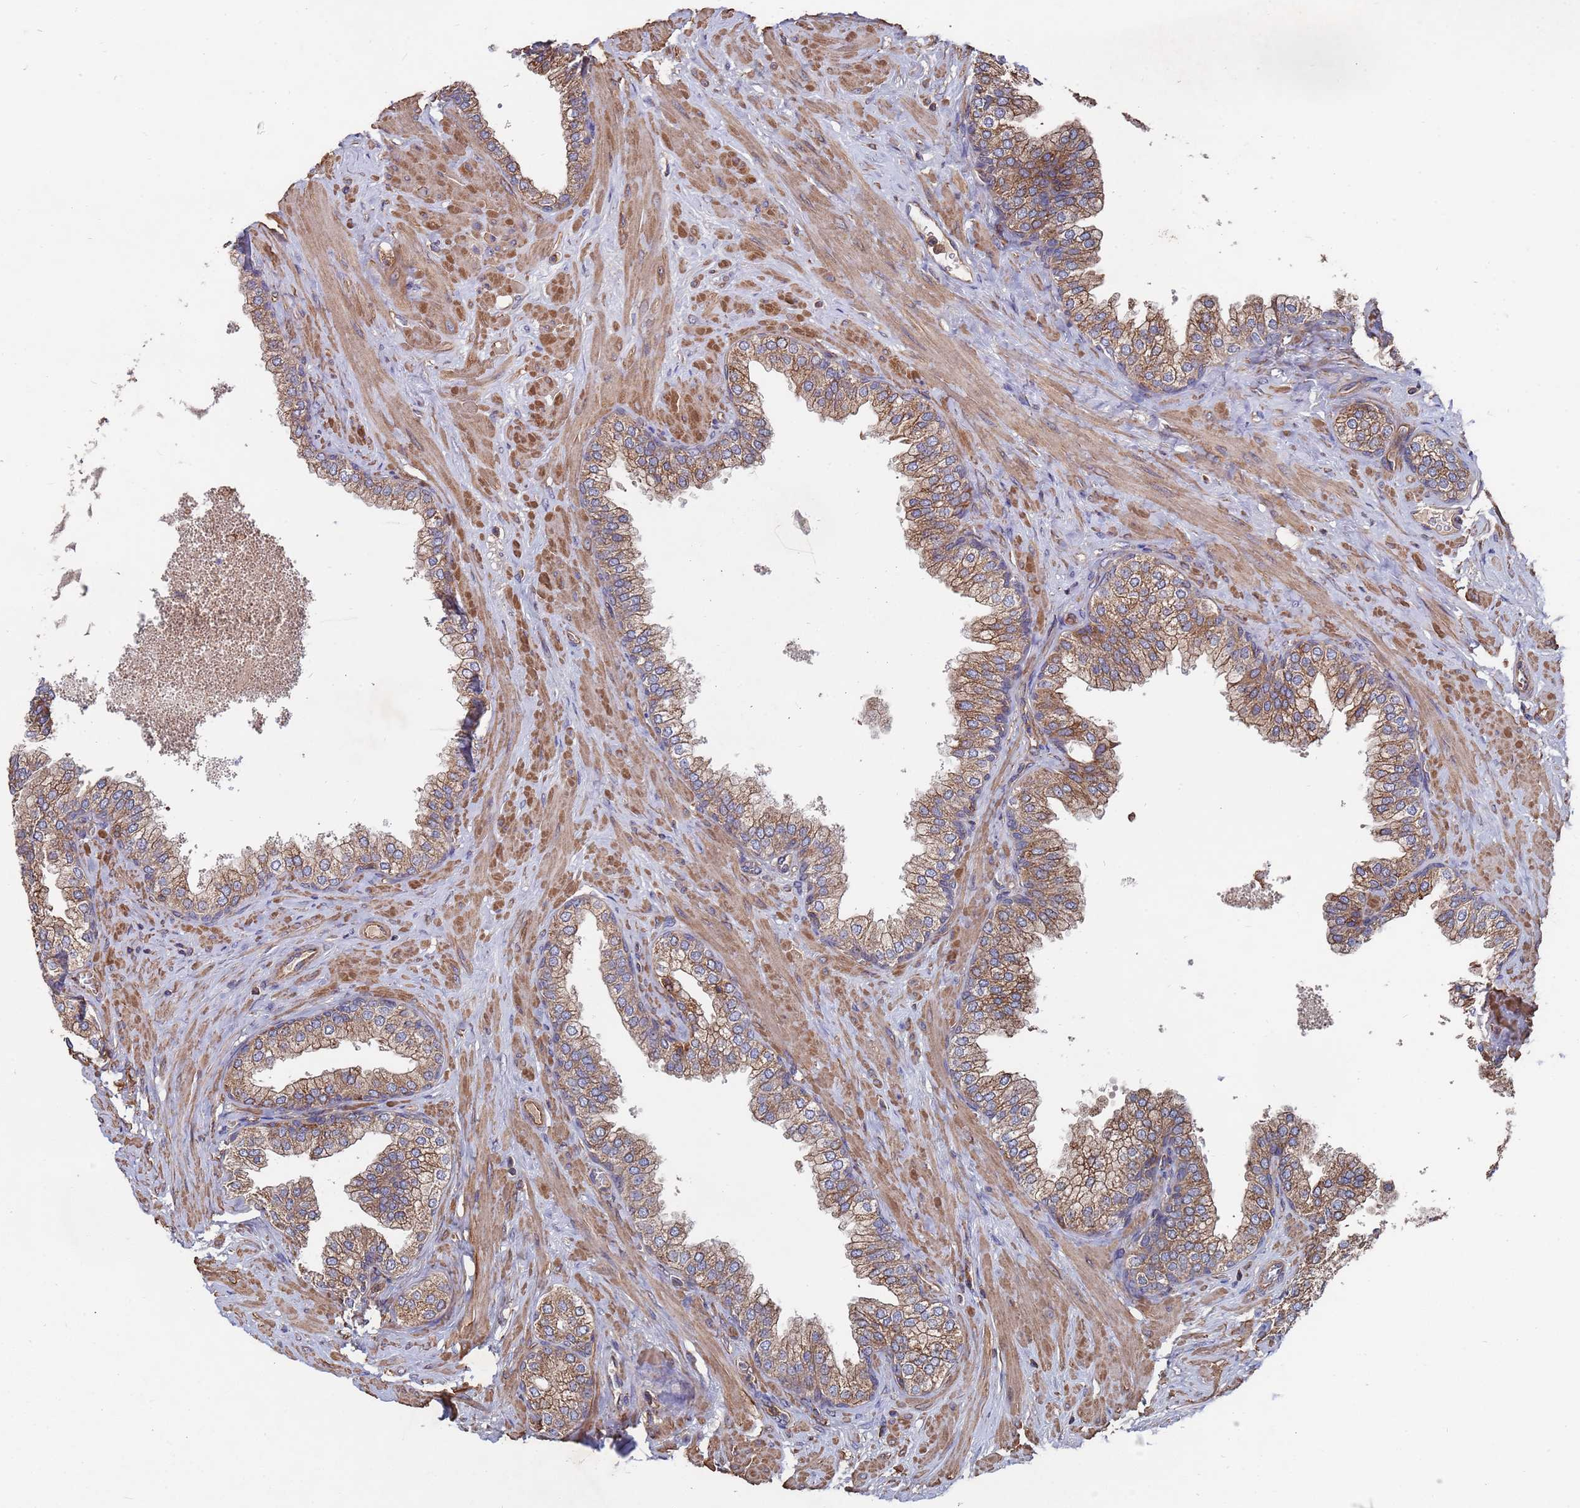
{"staining": {"intensity": "moderate", "quantity": "25%-75%", "location": "cytoplasmic/membranous"}, "tissue": "prostate", "cell_type": "Glandular cells", "image_type": "normal", "snomed": [{"axis": "morphology", "description": "Normal tissue, NOS"}, {"axis": "morphology", "description": "Urothelial carcinoma, Low grade"}, {"axis": "topography", "description": "Urinary bladder"}, {"axis": "topography", "description": "Prostate"}], "caption": "This micrograph demonstrates benign prostate stained with immunohistochemistry to label a protein in brown. The cytoplasmic/membranous of glandular cells show moderate positivity for the protein. Nuclei are counter-stained blue.", "gene": "PYCR1", "patient": {"sex": "male", "age": 60}}